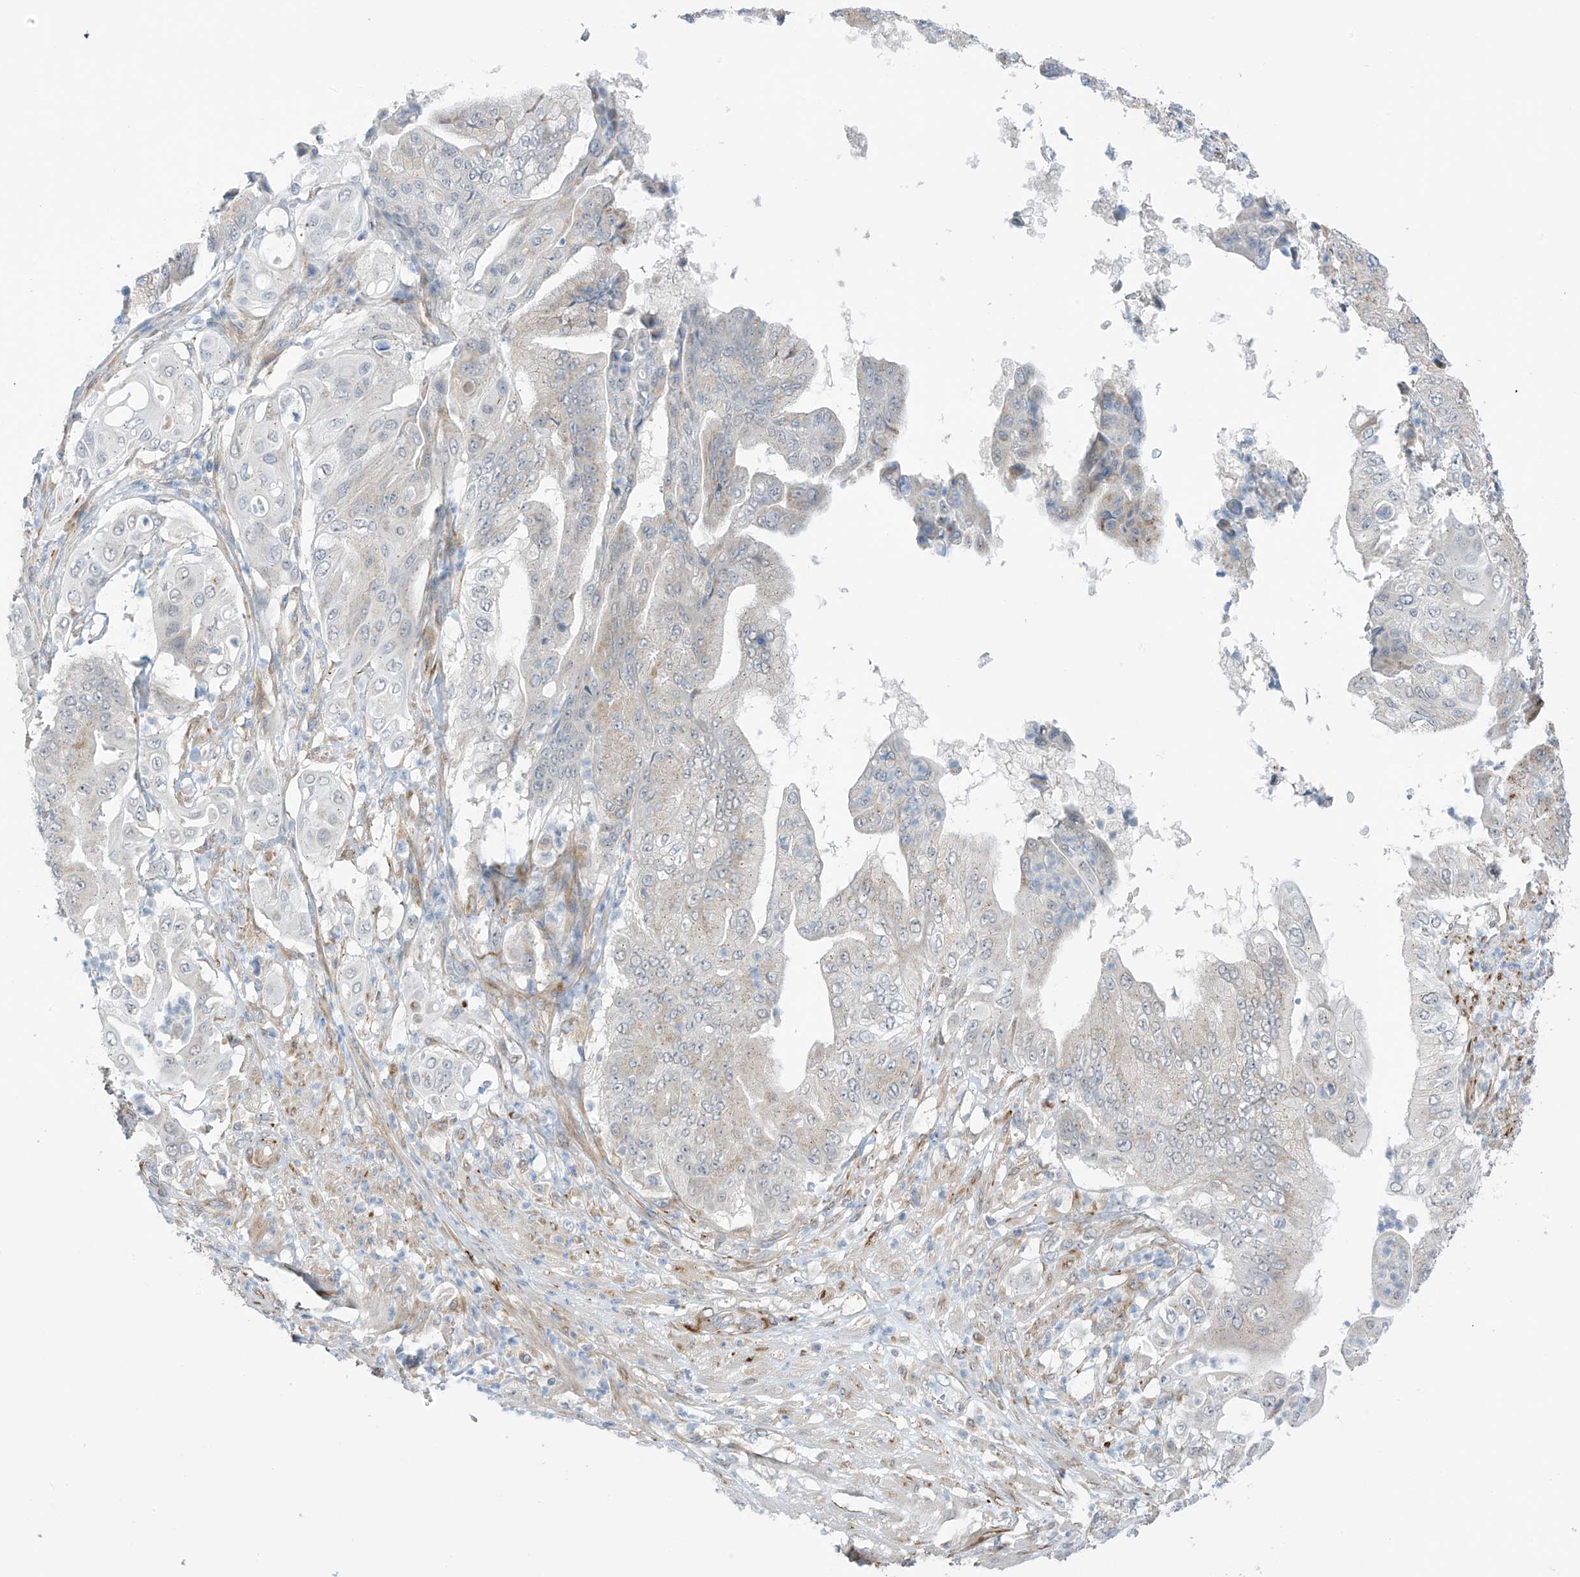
{"staining": {"intensity": "weak", "quantity": "<25%", "location": "cytoplasmic/membranous"}, "tissue": "pancreatic cancer", "cell_type": "Tumor cells", "image_type": "cancer", "snomed": [{"axis": "morphology", "description": "Adenocarcinoma, NOS"}, {"axis": "topography", "description": "Pancreas"}], "caption": "Protein analysis of pancreatic cancer (adenocarcinoma) displays no significant staining in tumor cells.", "gene": "HS6ST2", "patient": {"sex": "female", "age": 77}}